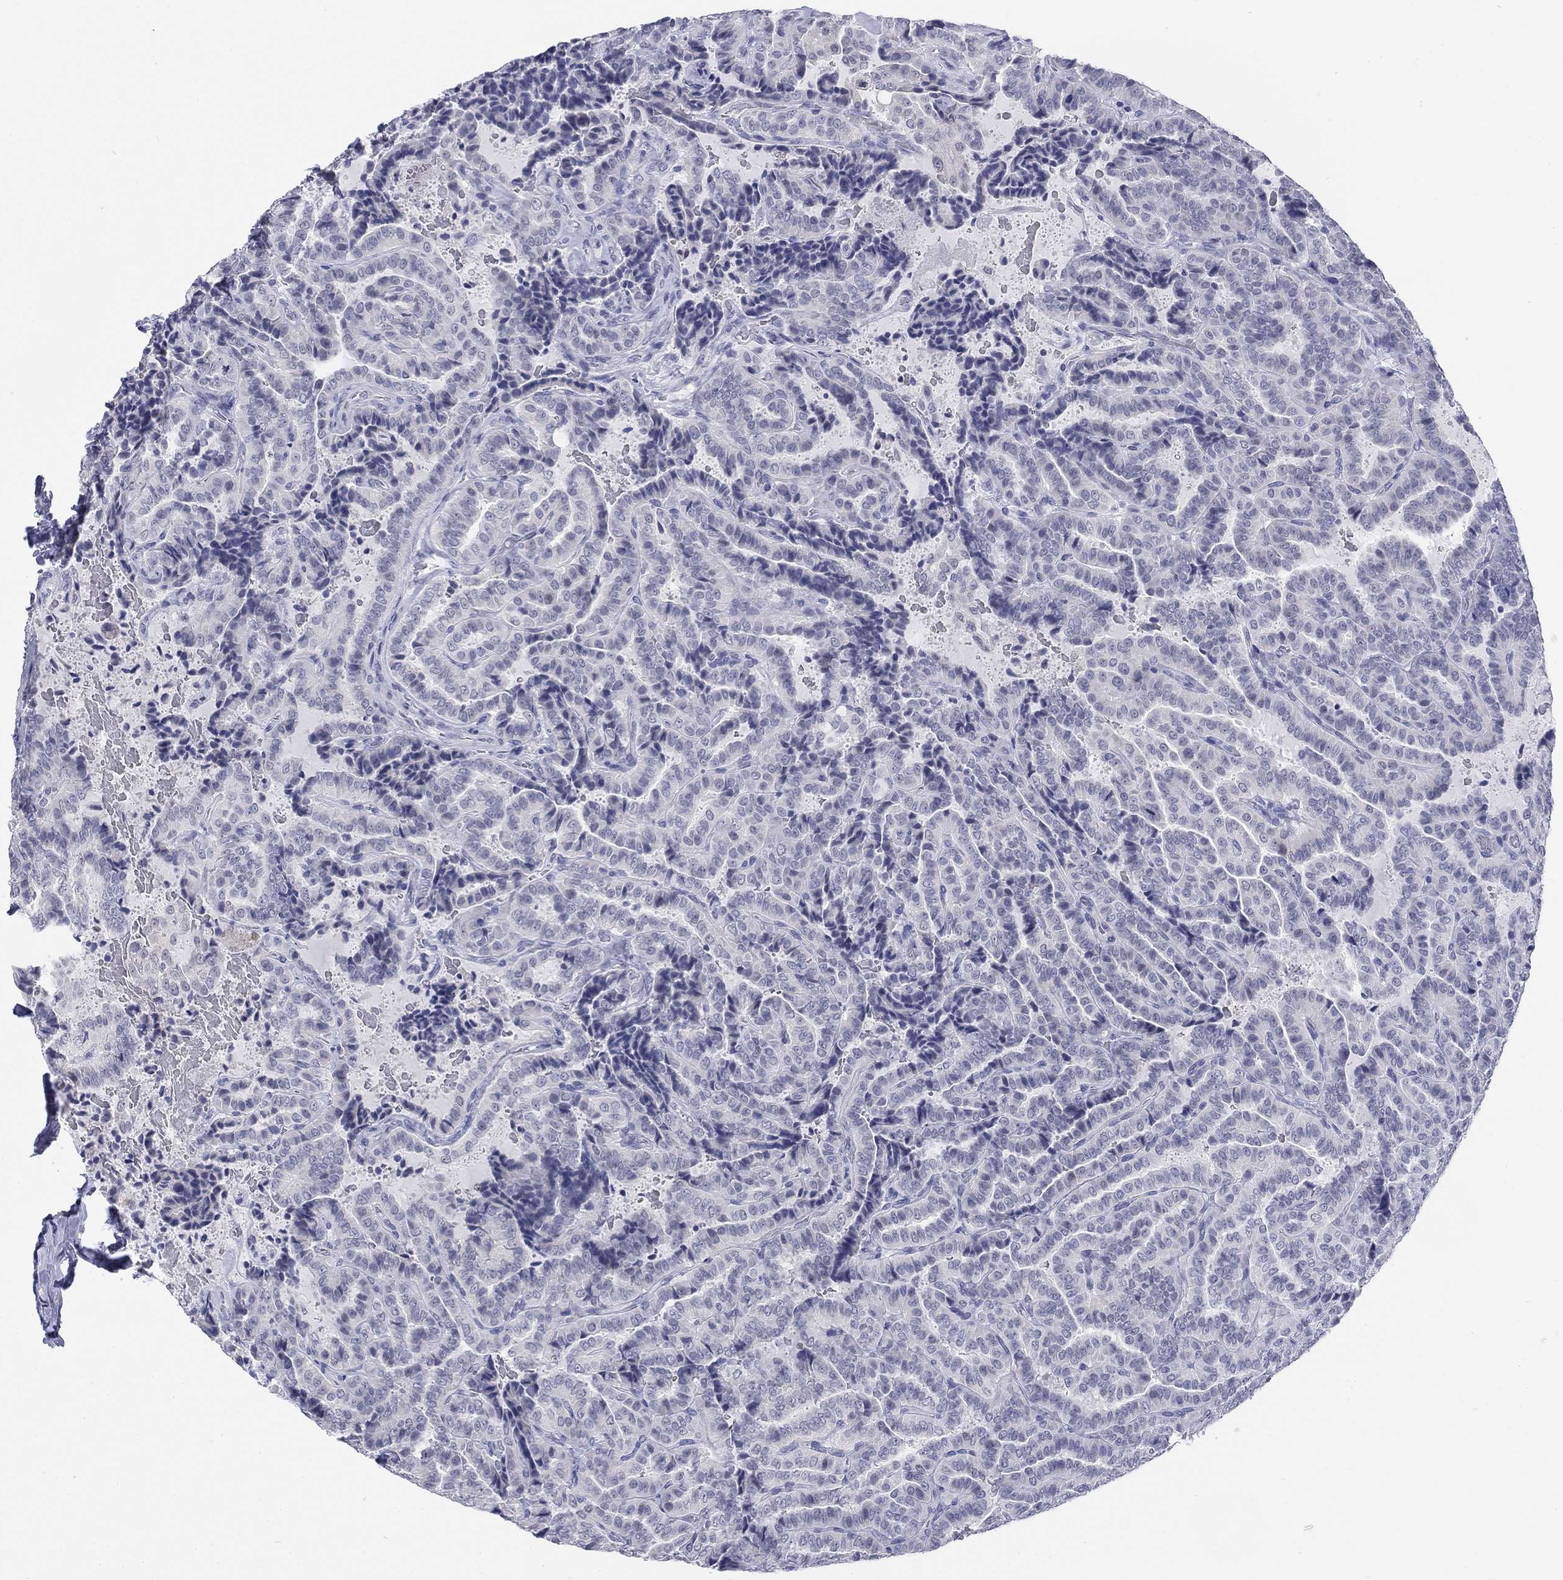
{"staining": {"intensity": "negative", "quantity": "none", "location": "none"}, "tissue": "thyroid cancer", "cell_type": "Tumor cells", "image_type": "cancer", "snomed": [{"axis": "morphology", "description": "Papillary adenocarcinoma, NOS"}, {"axis": "topography", "description": "Thyroid gland"}], "caption": "Human thyroid cancer stained for a protein using immunohistochemistry (IHC) reveals no positivity in tumor cells.", "gene": "ECEL1", "patient": {"sex": "female", "age": 39}}